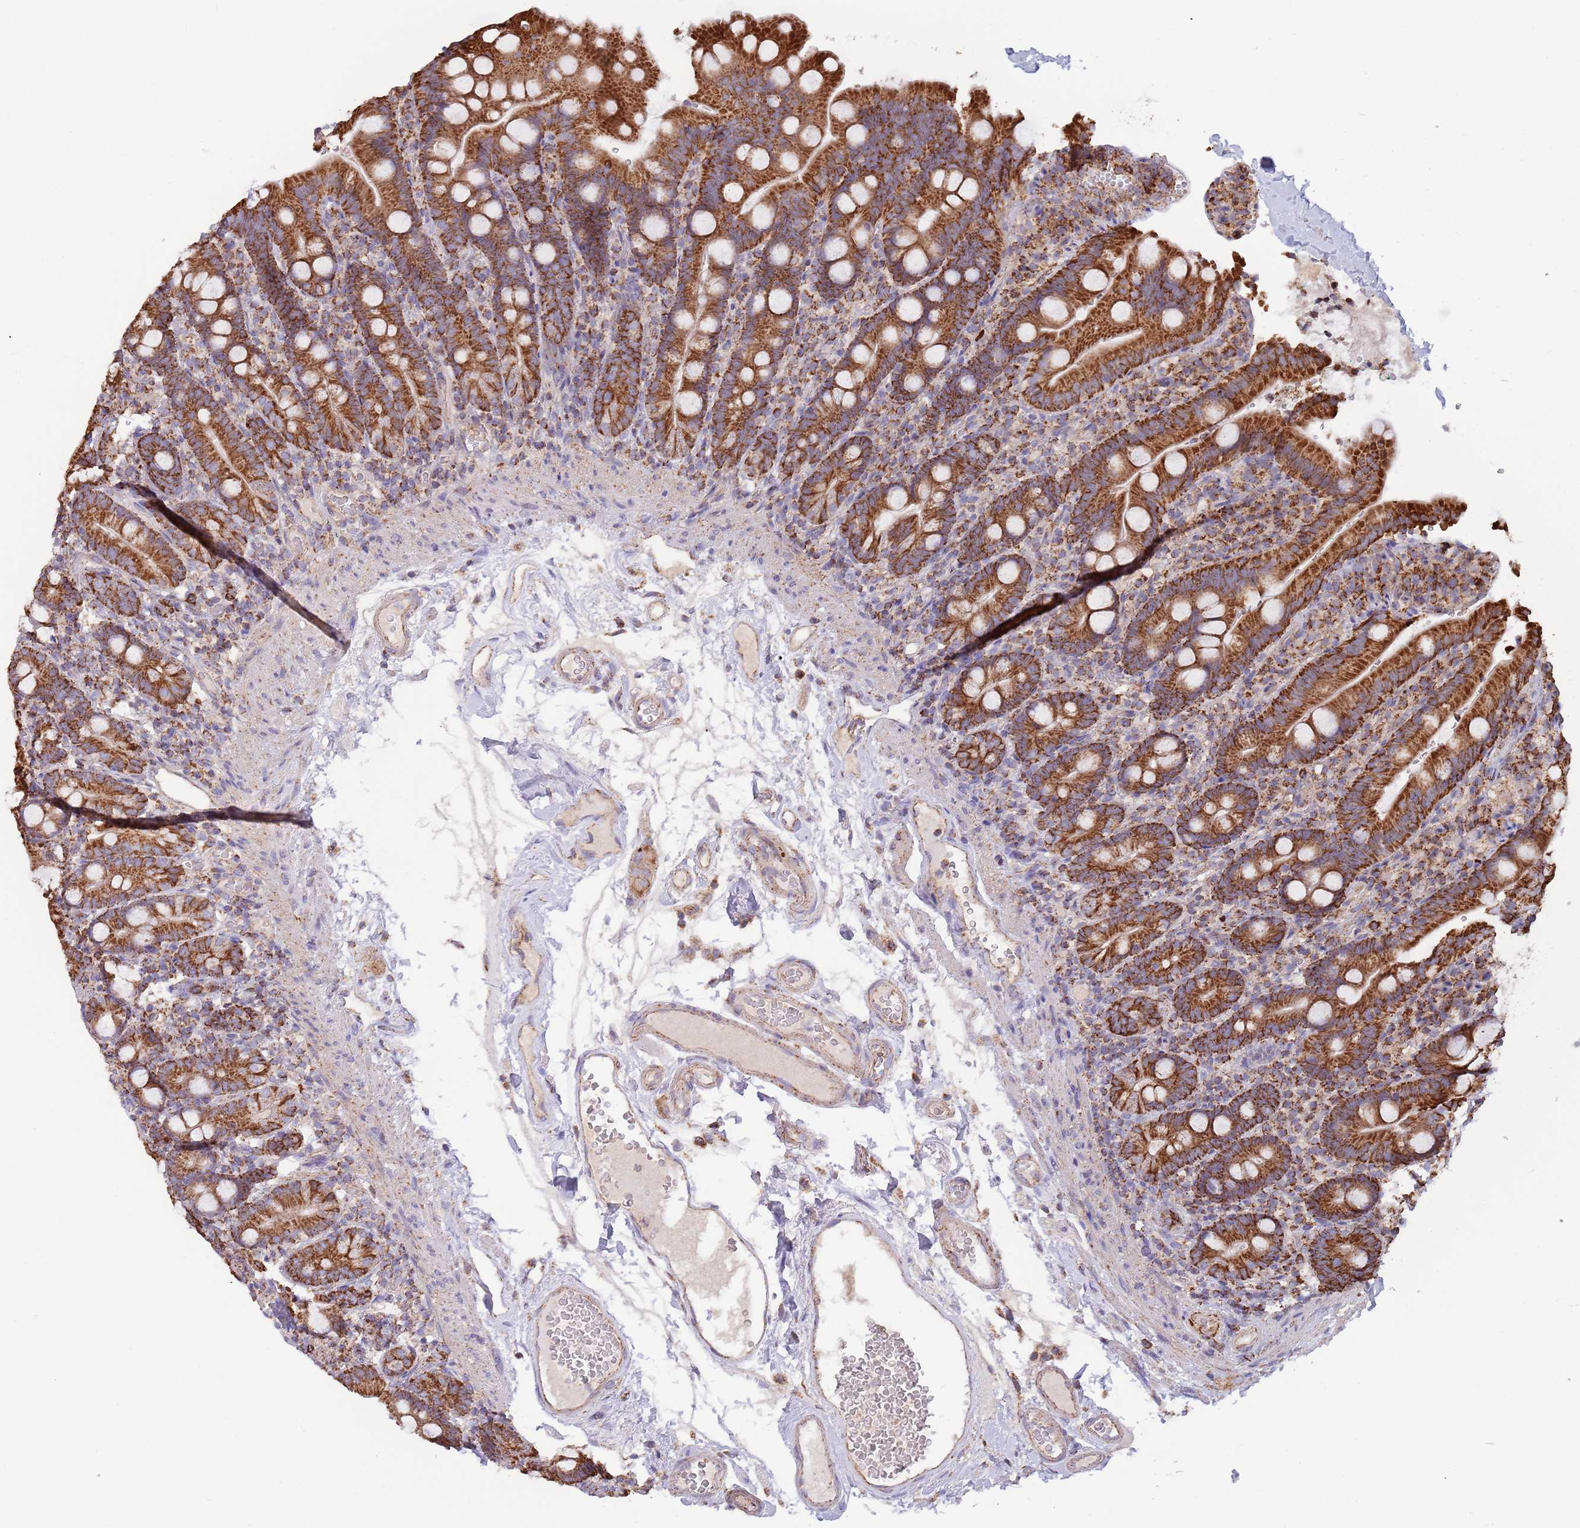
{"staining": {"intensity": "strong", "quantity": ">75%", "location": "cytoplasmic/membranous"}, "tissue": "duodenum", "cell_type": "Glandular cells", "image_type": "normal", "snomed": [{"axis": "morphology", "description": "Normal tissue, NOS"}, {"axis": "topography", "description": "Duodenum"}], "caption": "Glandular cells reveal high levels of strong cytoplasmic/membranous expression in approximately >75% of cells in benign human duodenum.", "gene": "VPS16", "patient": {"sex": "female", "age": 67}}